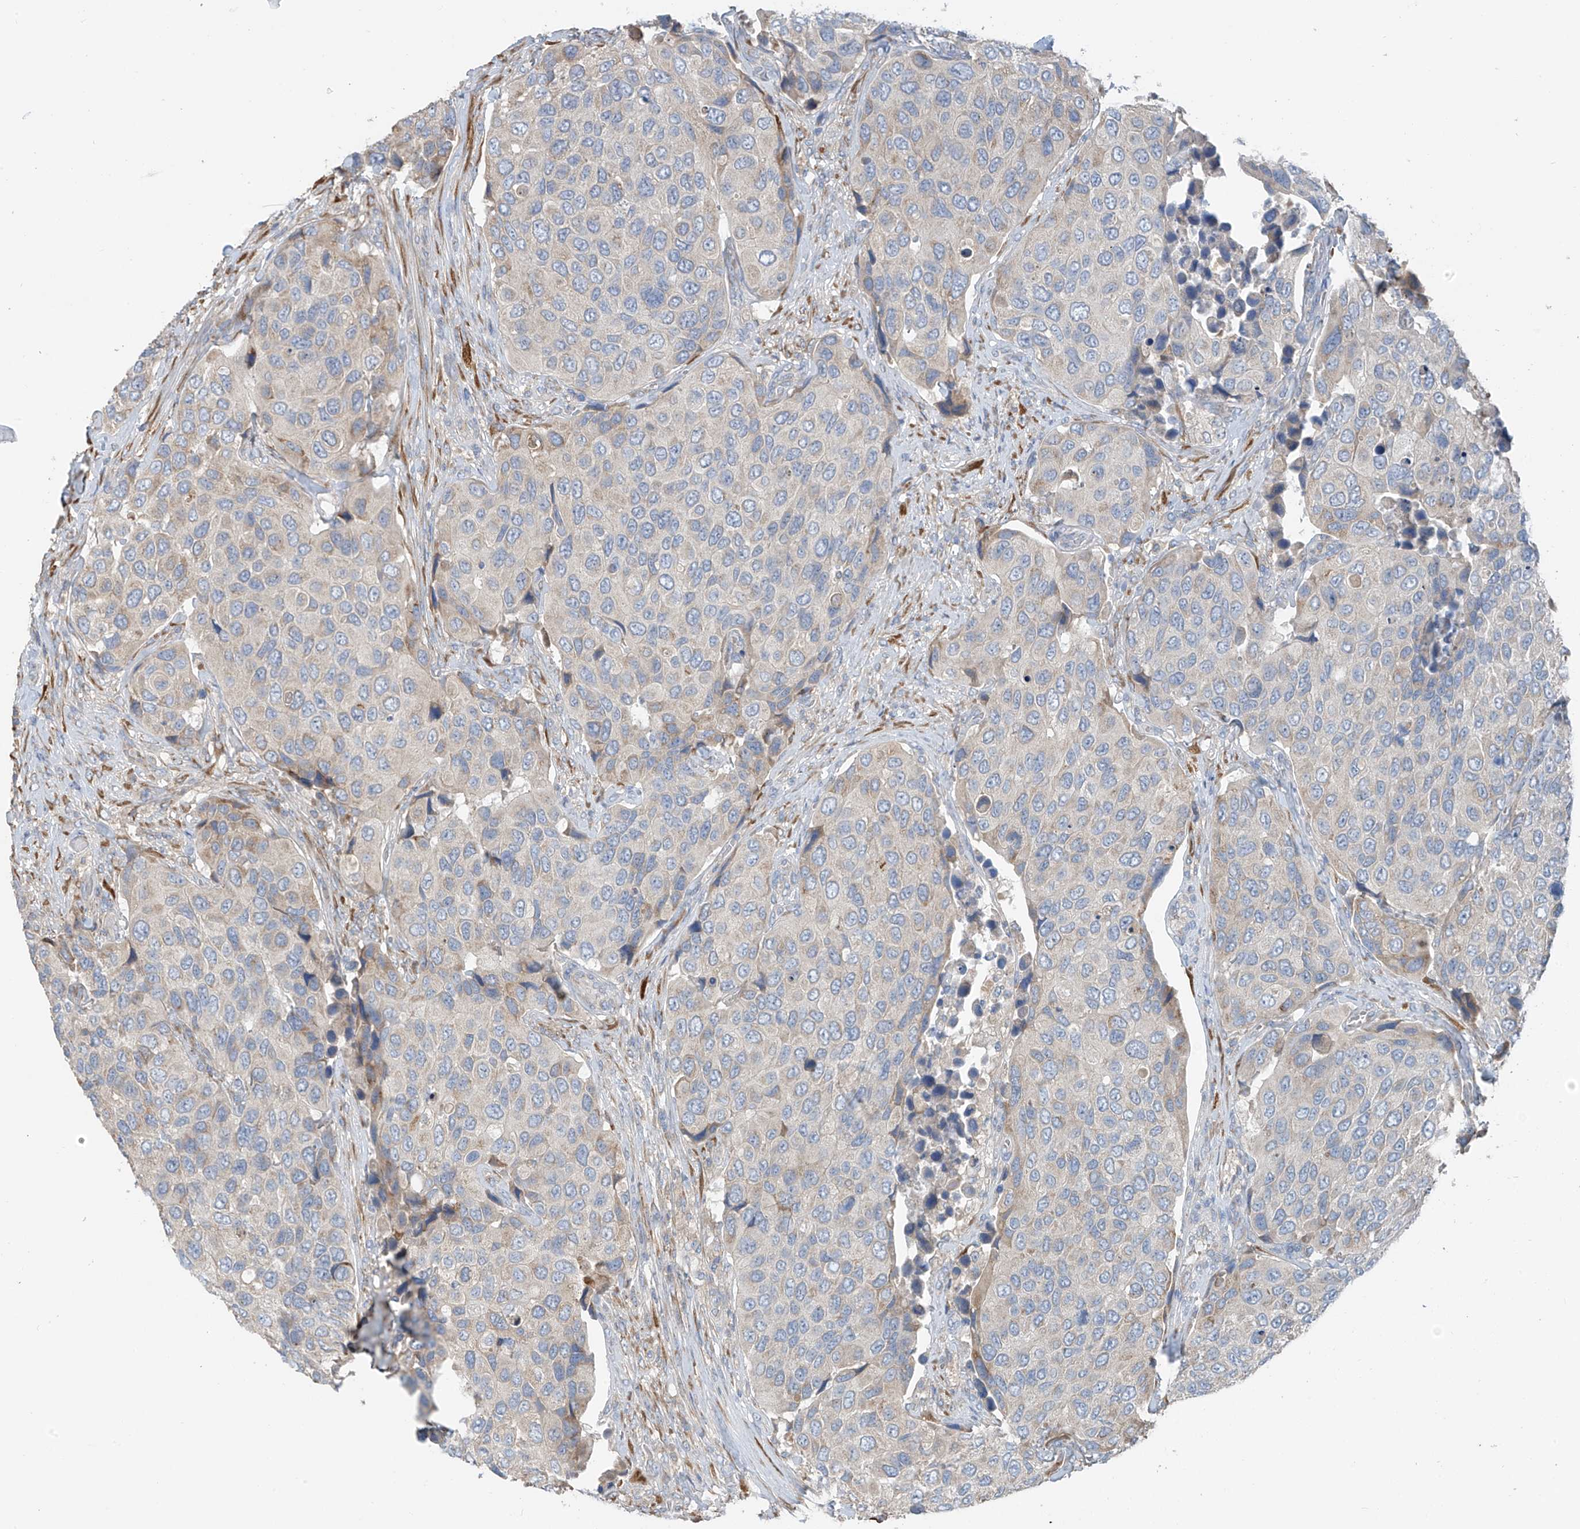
{"staining": {"intensity": "negative", "quantity": "none", "location": "none"}, "tissue": "urothelial cancer", "cell_type": "Tumor cells", "image_type": "cancer", "snomed": [{"axis": "morphology", "description": "Urothelial carcinoma, High grade"}, {"axis": "topography", "description": "Urinary bladder"}], "caption": "IHC histopathology image of urothelial carcinoma (high-grade) stained for a protein (brown), which exhibits no expression in tumor cells.", "gene": "GALNTL6", "patient": {"sex": "male", "age": 74}}